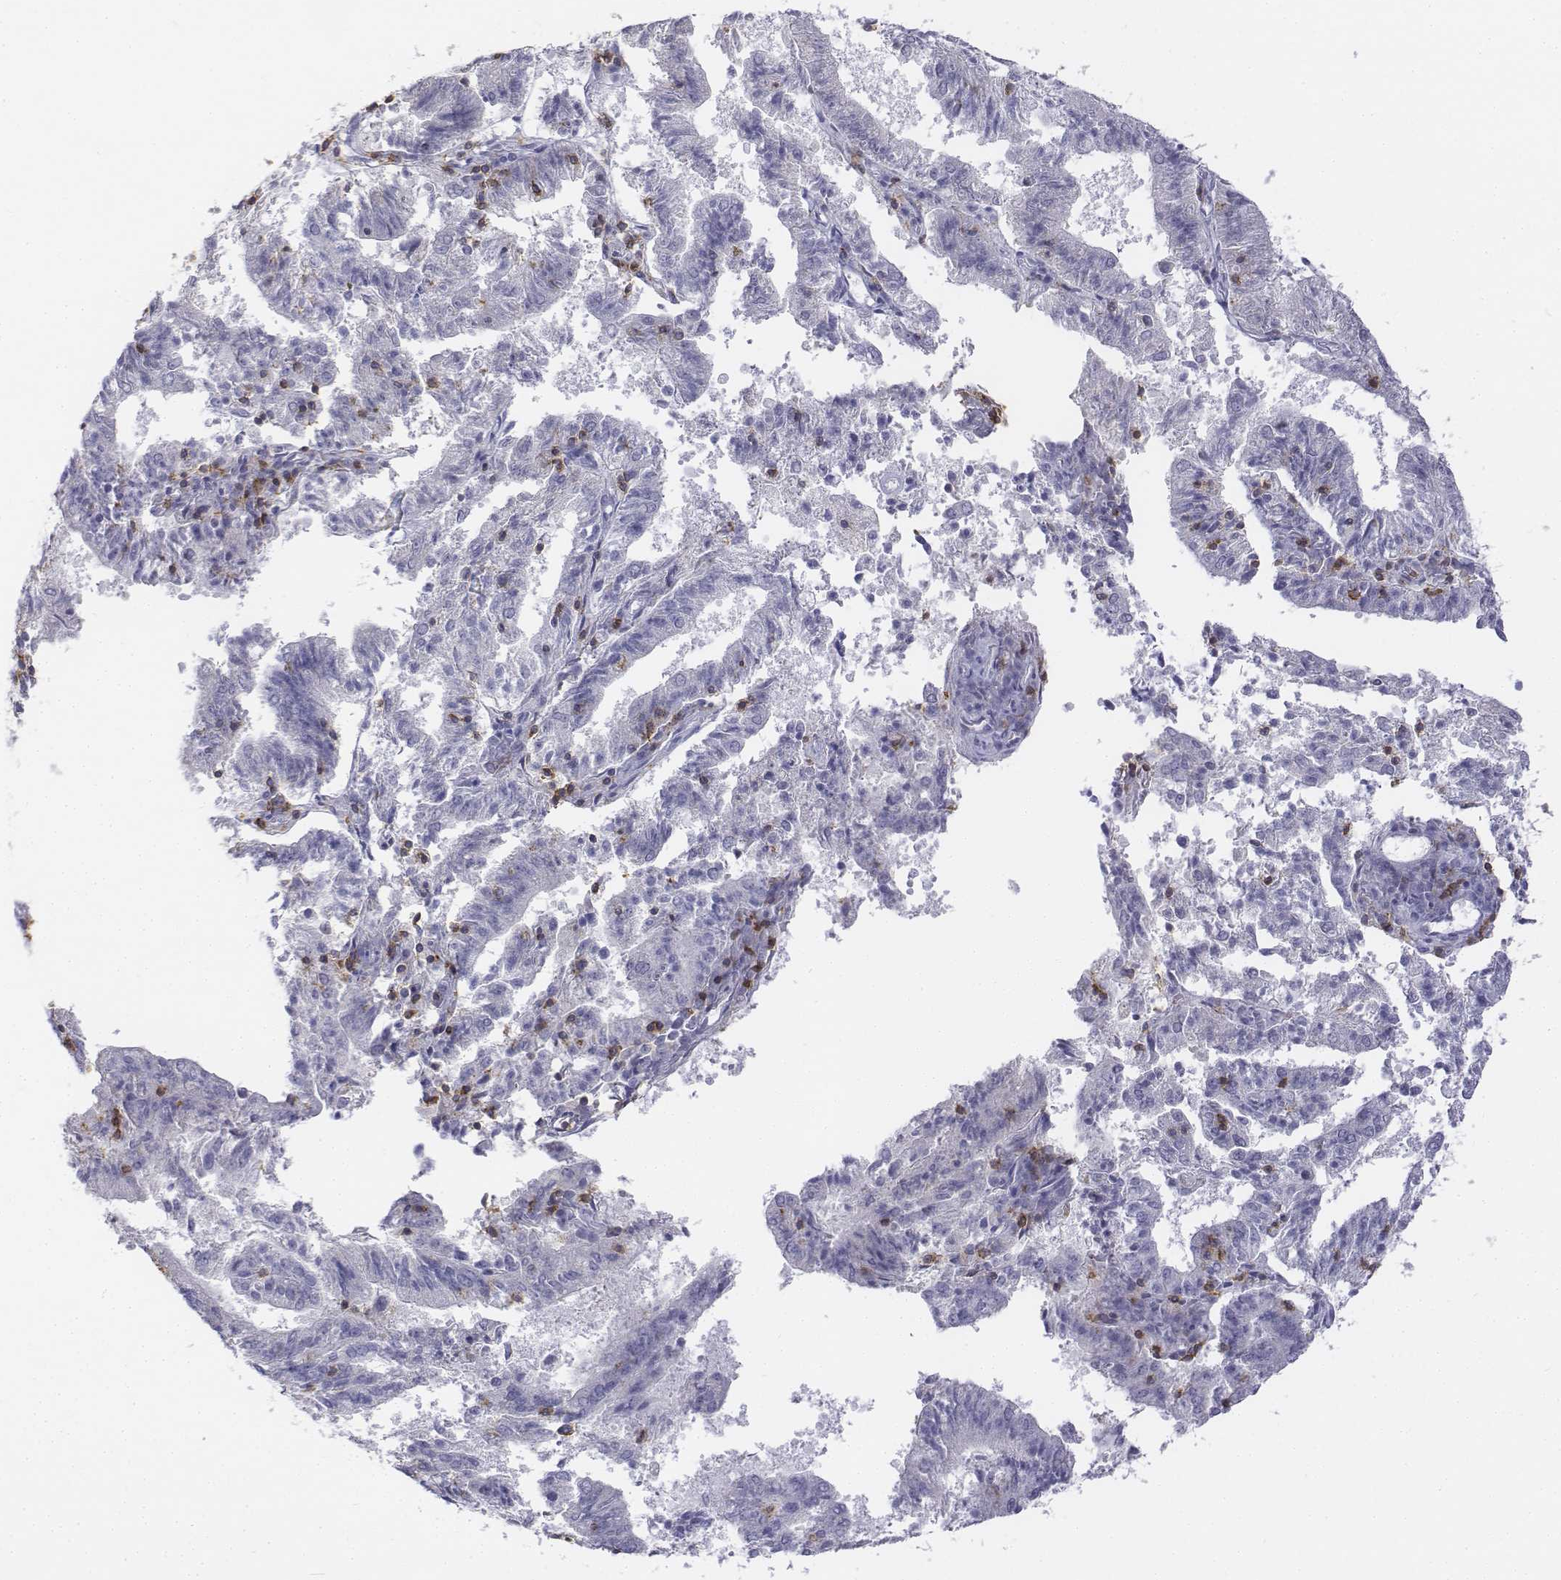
{"staining": {"intensity": "negative", "quantity": "none", "location": "none"}, "tissue": "endometrial cancer", "cell_type": "Tumor cells", "image_type": "cancer", "snomed": [{"axis": "morphology", "description": "Adenocarcinoma, NOS"}, {"axis": "topography", "description": "Endometrium"}], "caption": "The micrograph exhibits no significant staining in tumor cells of endometrial adenocarcinoma. (Stains: DAB (3,3'-diaminobenzidine) immunohistochemistry with hematoxylin counter stain, Microscopy: brightfield microscopy at high magnification).", "gene": "CD3E", "patient": {"sex": "female", "age": 82}}